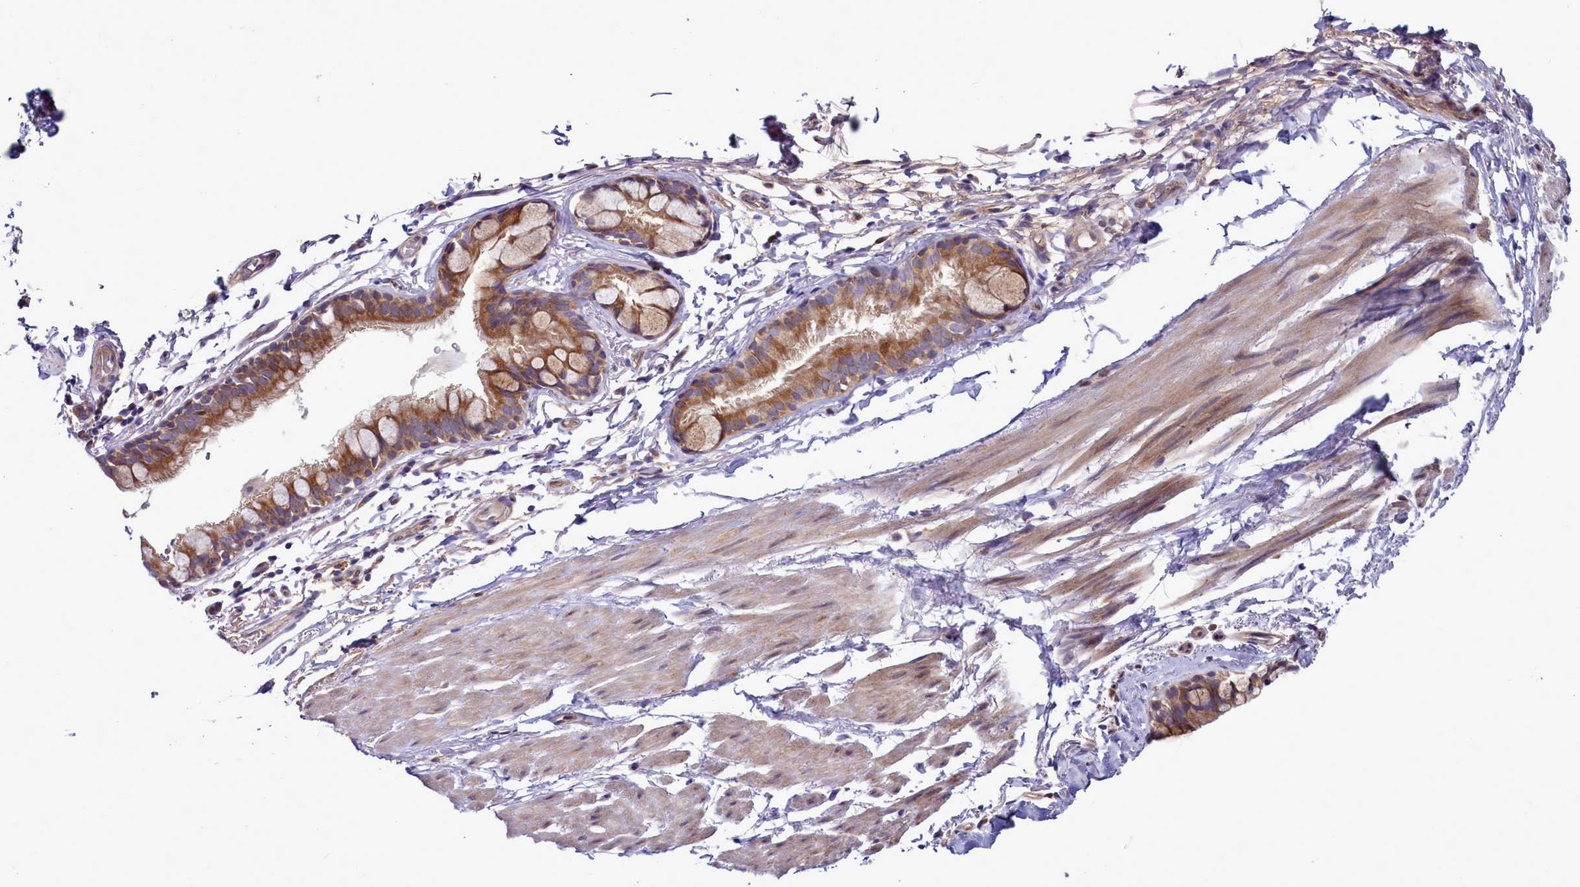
{"staining": {"intensity": "moderate", "quantity": ">75%", "location": "cytoplasmic/membranous"}, "tissue": "bronchus", "cell_type": "Respiratory epithelial cells", "image_type": "normal", "snomed": [{"axis": "morphology", "description": "Normal tissue, NOS"}, {"axis": "topography", "description": "Cartilage tissue"}], "caption": "IHC of benign bronchus reveals medium levels of moderate cytoplasmic/membranous positivity in about >75% of respiratory epithelial cells.", "gene": "RAPGEF4", "patient": {"sex": "male", "age": 63}}